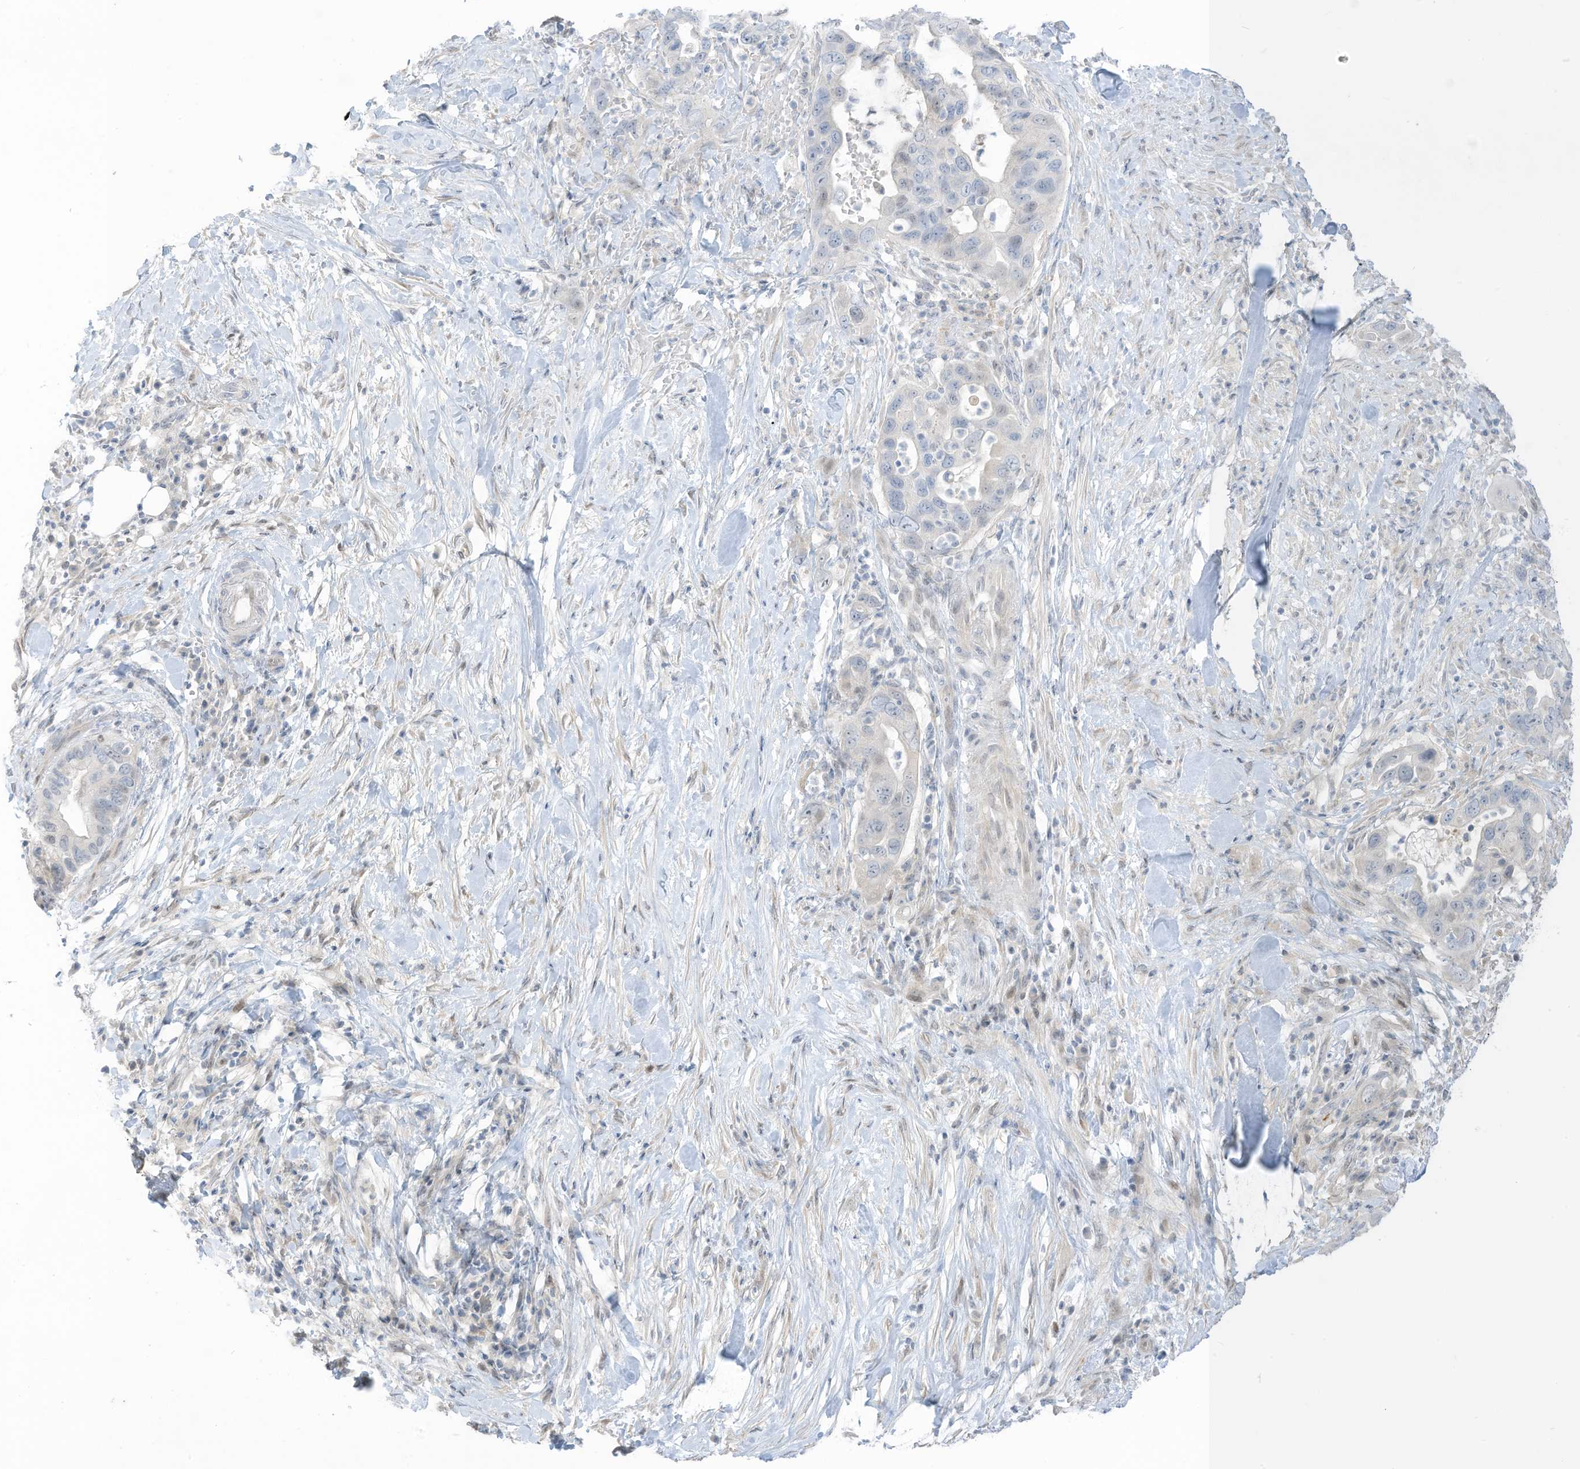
{"staining": {"intensity": "negative", "quantity": "none", "location": "none"}, "tissue": "pancreatic cancer", "cell_type": "Tumor cells", "image_type": "cancer", "snomed": [{"axis": "morphology", "description": "Adenocarcinoma, NOS"}, {"axis": "topography", "description": "Pancreas"}], "caption": "This is an immunohistochemistry image of human pancreatic adenocarcinoma. There is no expression in tumor cells.", "gene": "ASPRV1", "patient": {"sex": "female", "age": 71}}